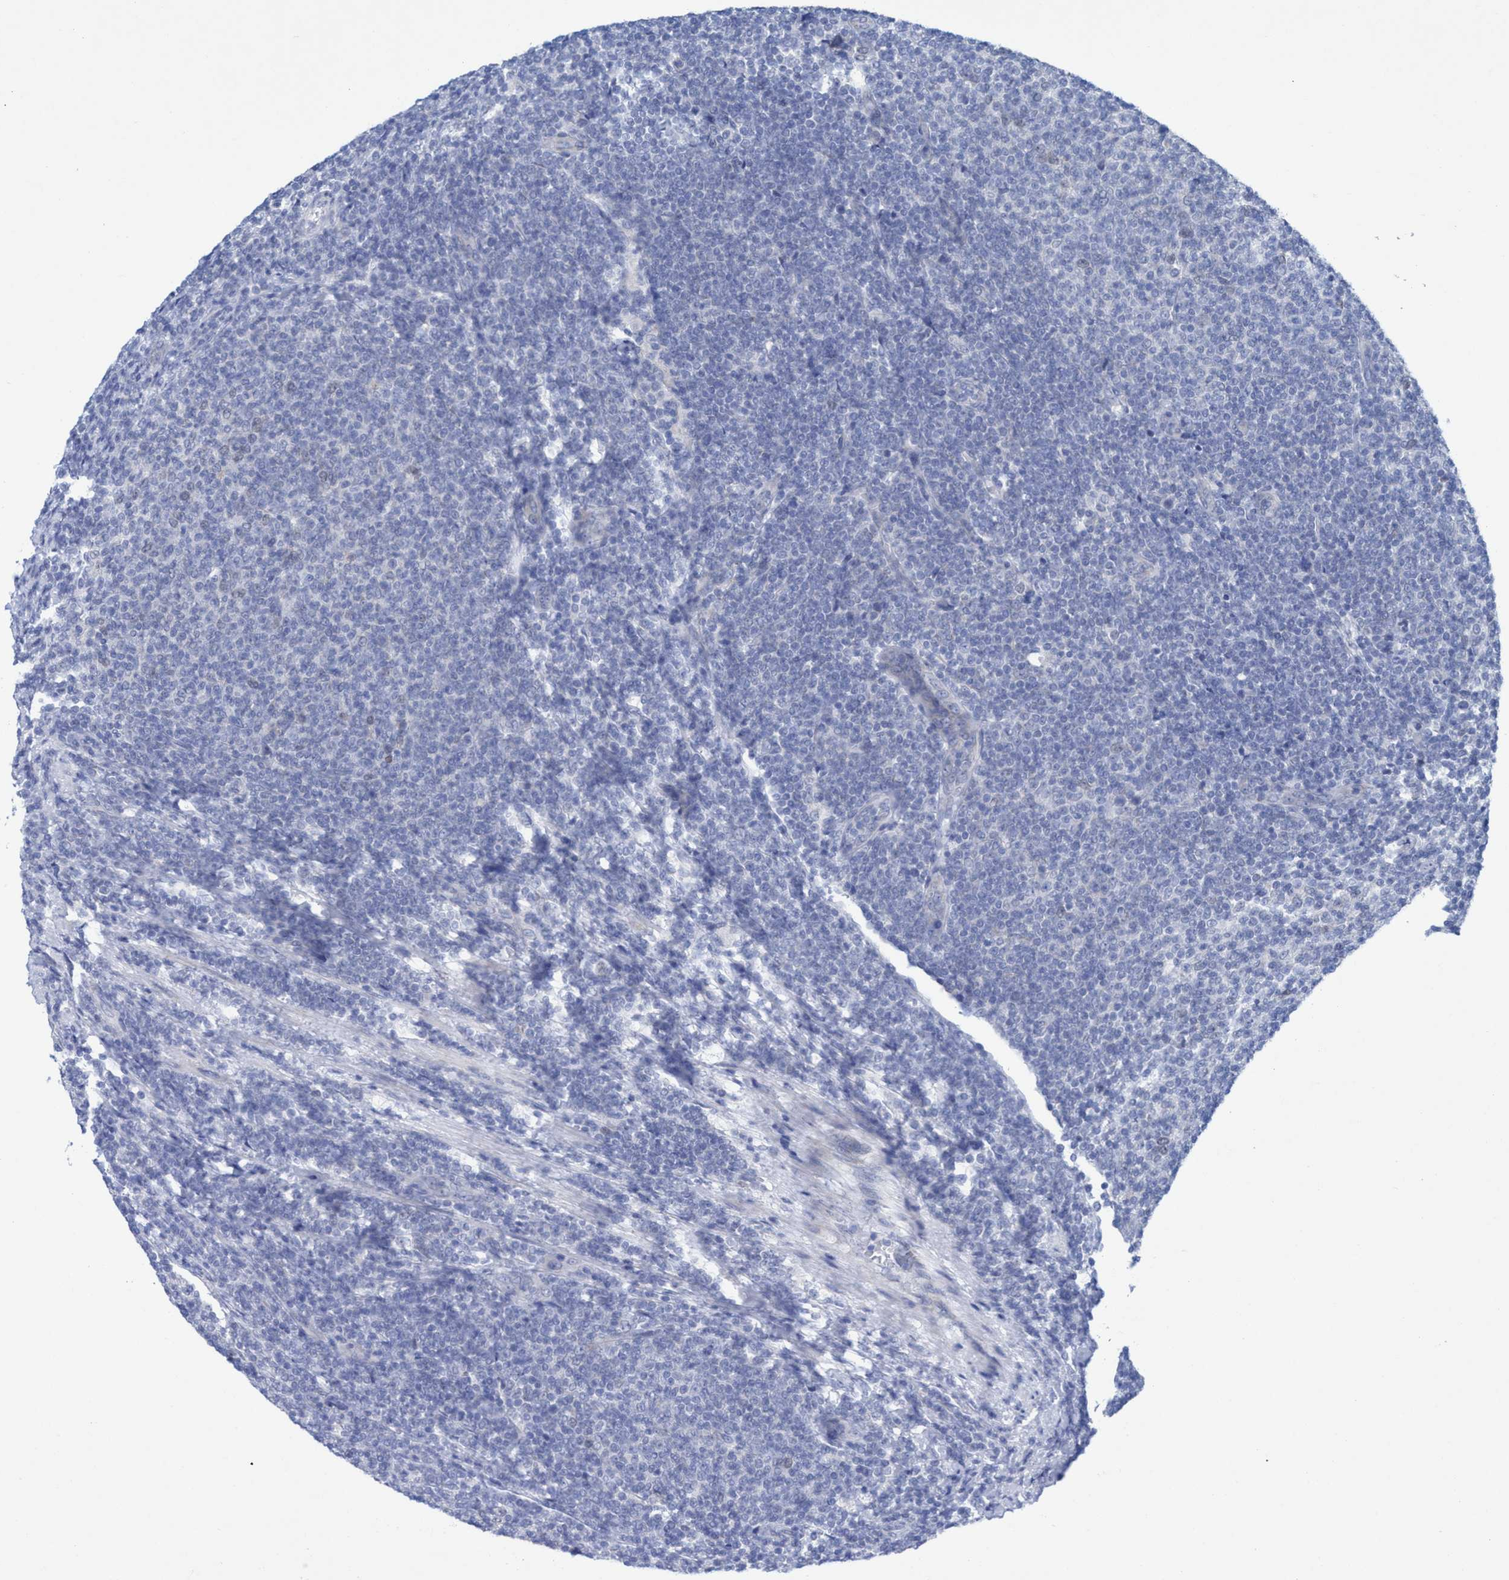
{"staining": {"intensity": "negative", "quantity": "none", "location": "none"}, "tissue": "lymphoma", "cell_type": "Tumor cells", "image_type": "cancer", "snomed": [{"axis": "morphology", "description": "Malignant lymphoma, non-Hodgkin's type, Low grade"}, {"axis": "topography", "description": "Lymph node"}], "caption": "This is an immunohistochemistry (IHC) micrograph of low-grade malignant lymphoma, non-Hodgkin's type. There is no expression in tumor cells.", "gene": "RSAD1", "patient": {"sex": "male", "age": 66}}